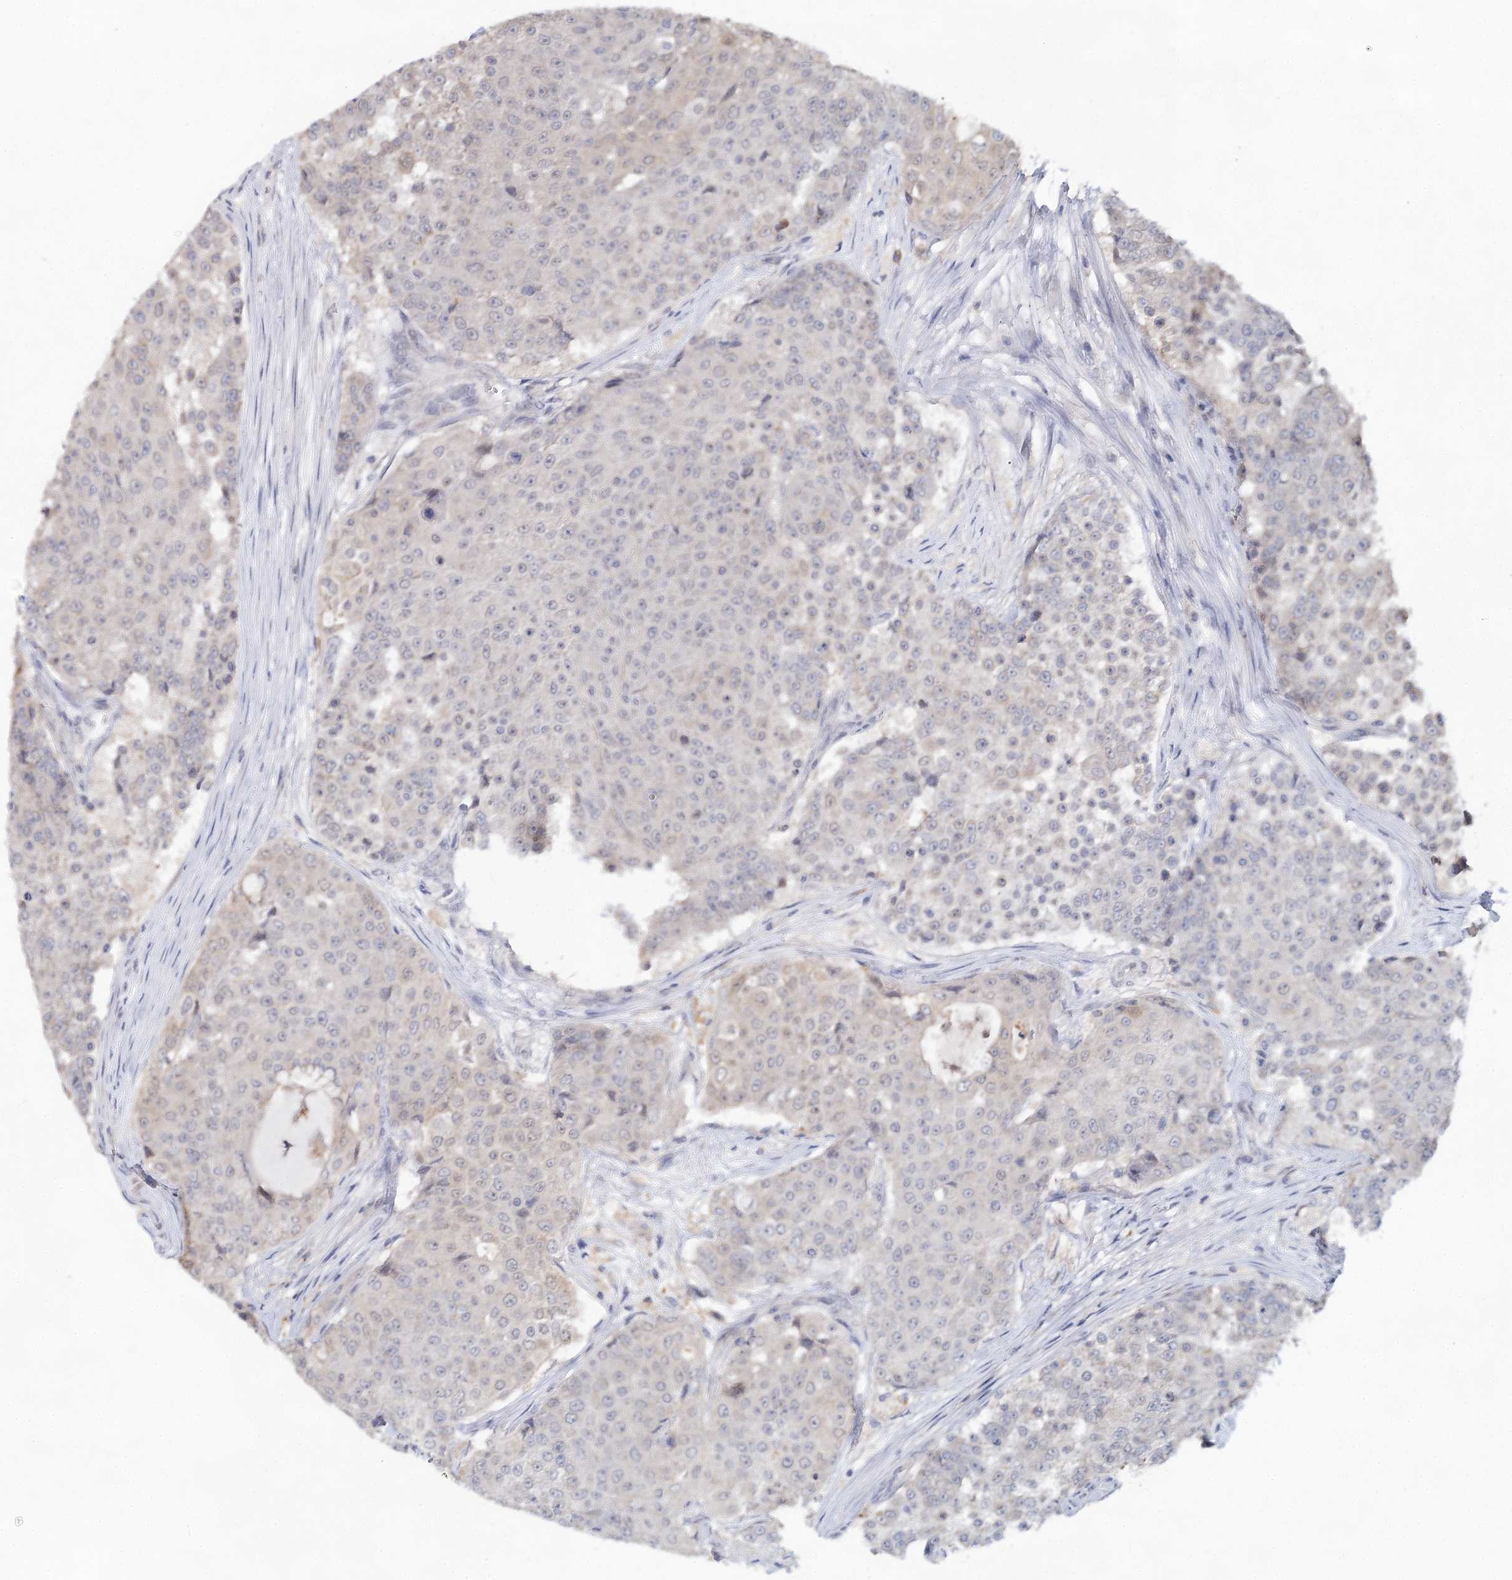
{"staining": {"intensity": "negative", "quantity": "none", "location": "none"}, "tissue": "urothelial cancer", "cell_type": "Tumor cells", "image_type": "cancer", "snomed": [{"axis": "morphology", "description": "Urothelial carcinoma, High grade"}, {"axis": "topography", "description": "Urinary bladder"}], "caption": "Immunohistochemistry (IHC) image of urothelial cancer stained for a protein (brown), which reveals no positivity in tumor cells.", "gene": "BLTP1", "patient": {"sex": "female", "age": 63}}